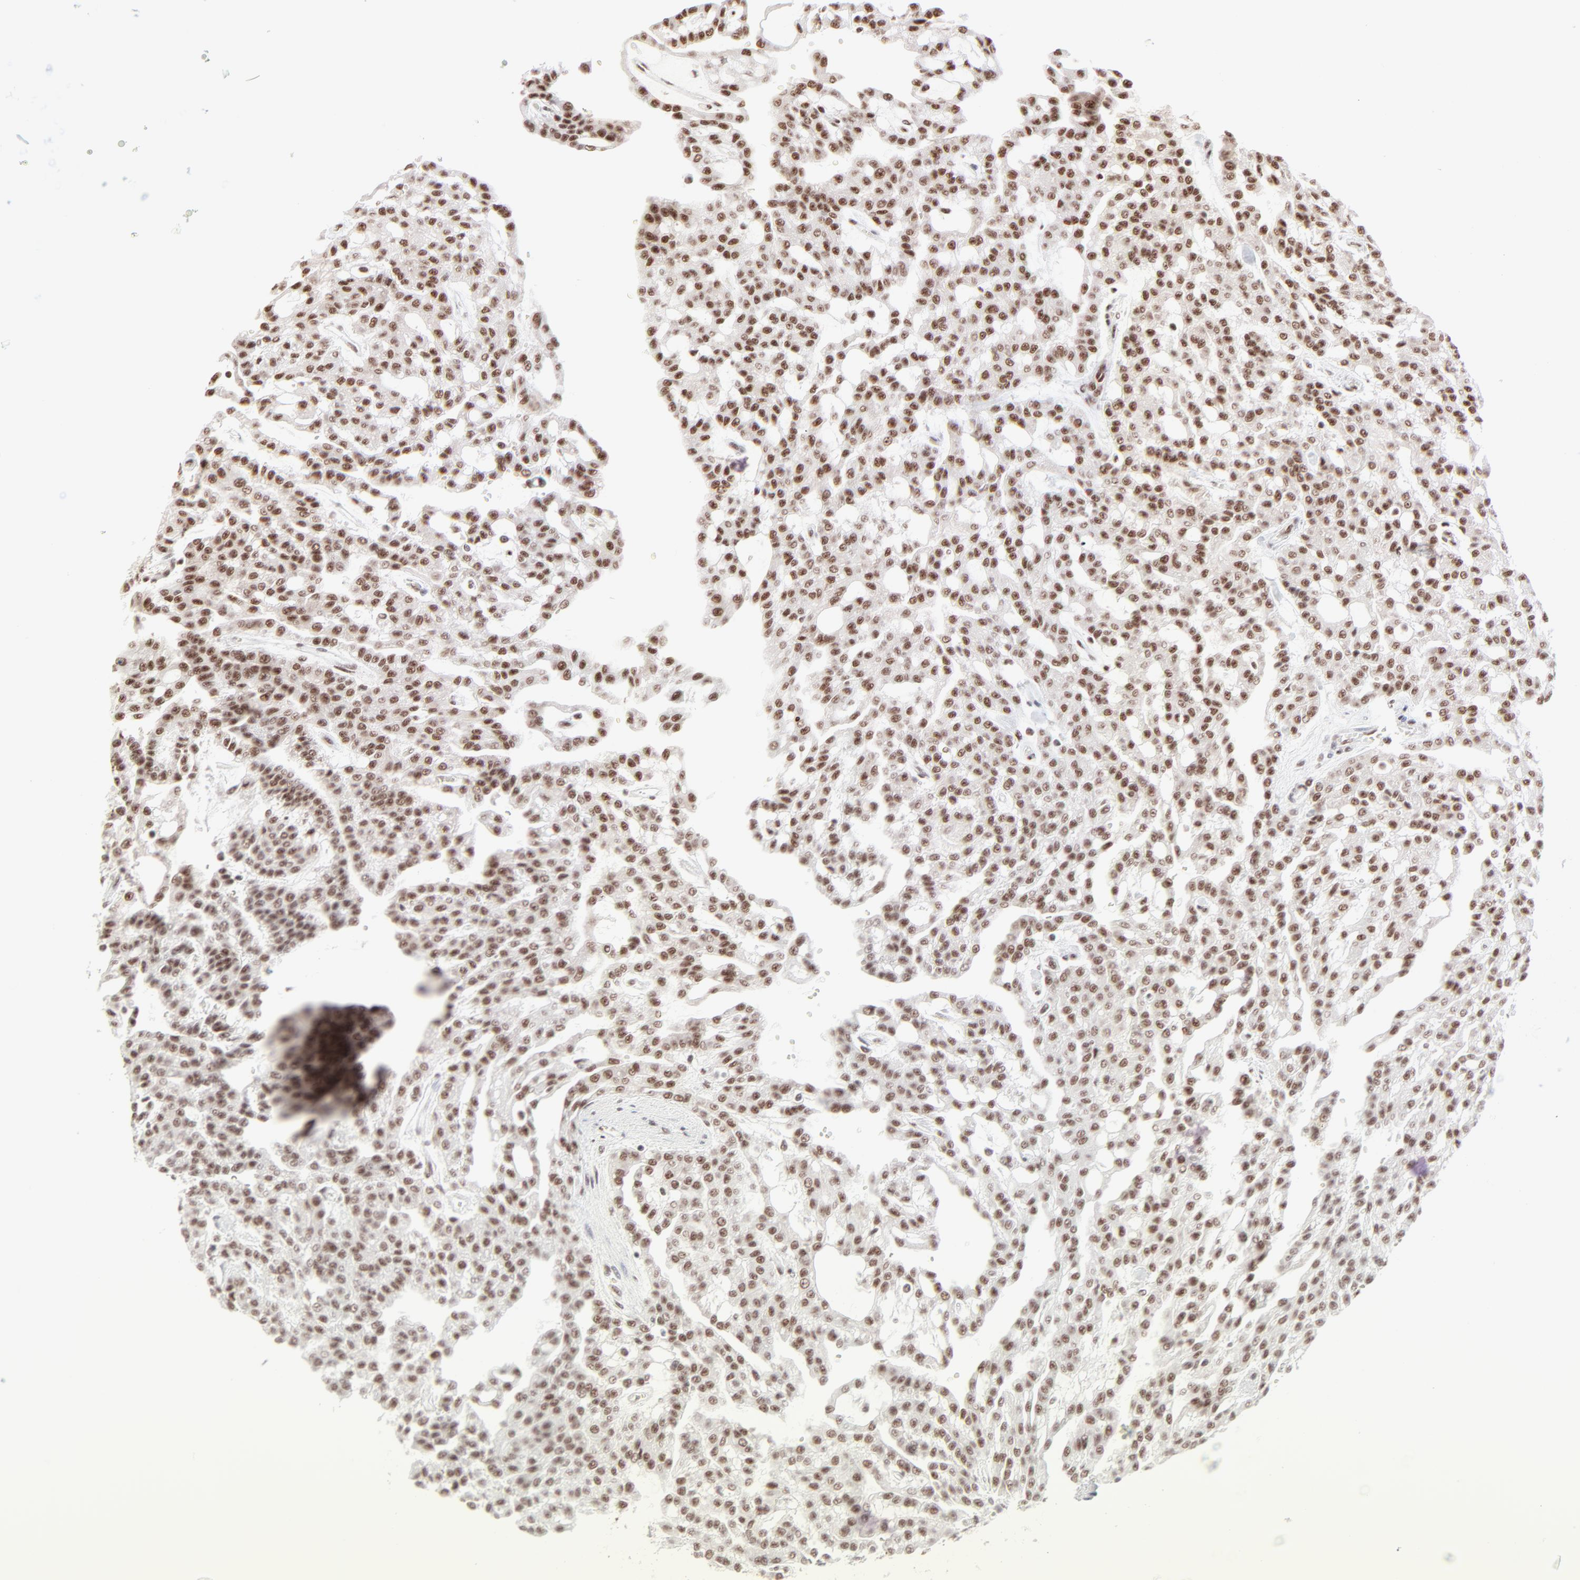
{"staining": {"intensity": "strong", "quantity": ">75%", "location": "nuclear"}, "tissue": "renal cancer", "cell_type": "Tumor cells", "image_type": "cancer", "snomed": [{"axis": "morphology", "description": "Adenocarcinoma, NOS"}, {"axis": "topography", "description": "Kidney"}], "caption": "Immunohistochemical staining of human renal cancer (adenocarcinoma) reveals high levels of strong nuclear positivity in about >75% of tumor cells.", "gene": "TARDBP", "patient": {"sex": "male", "age": 63}}